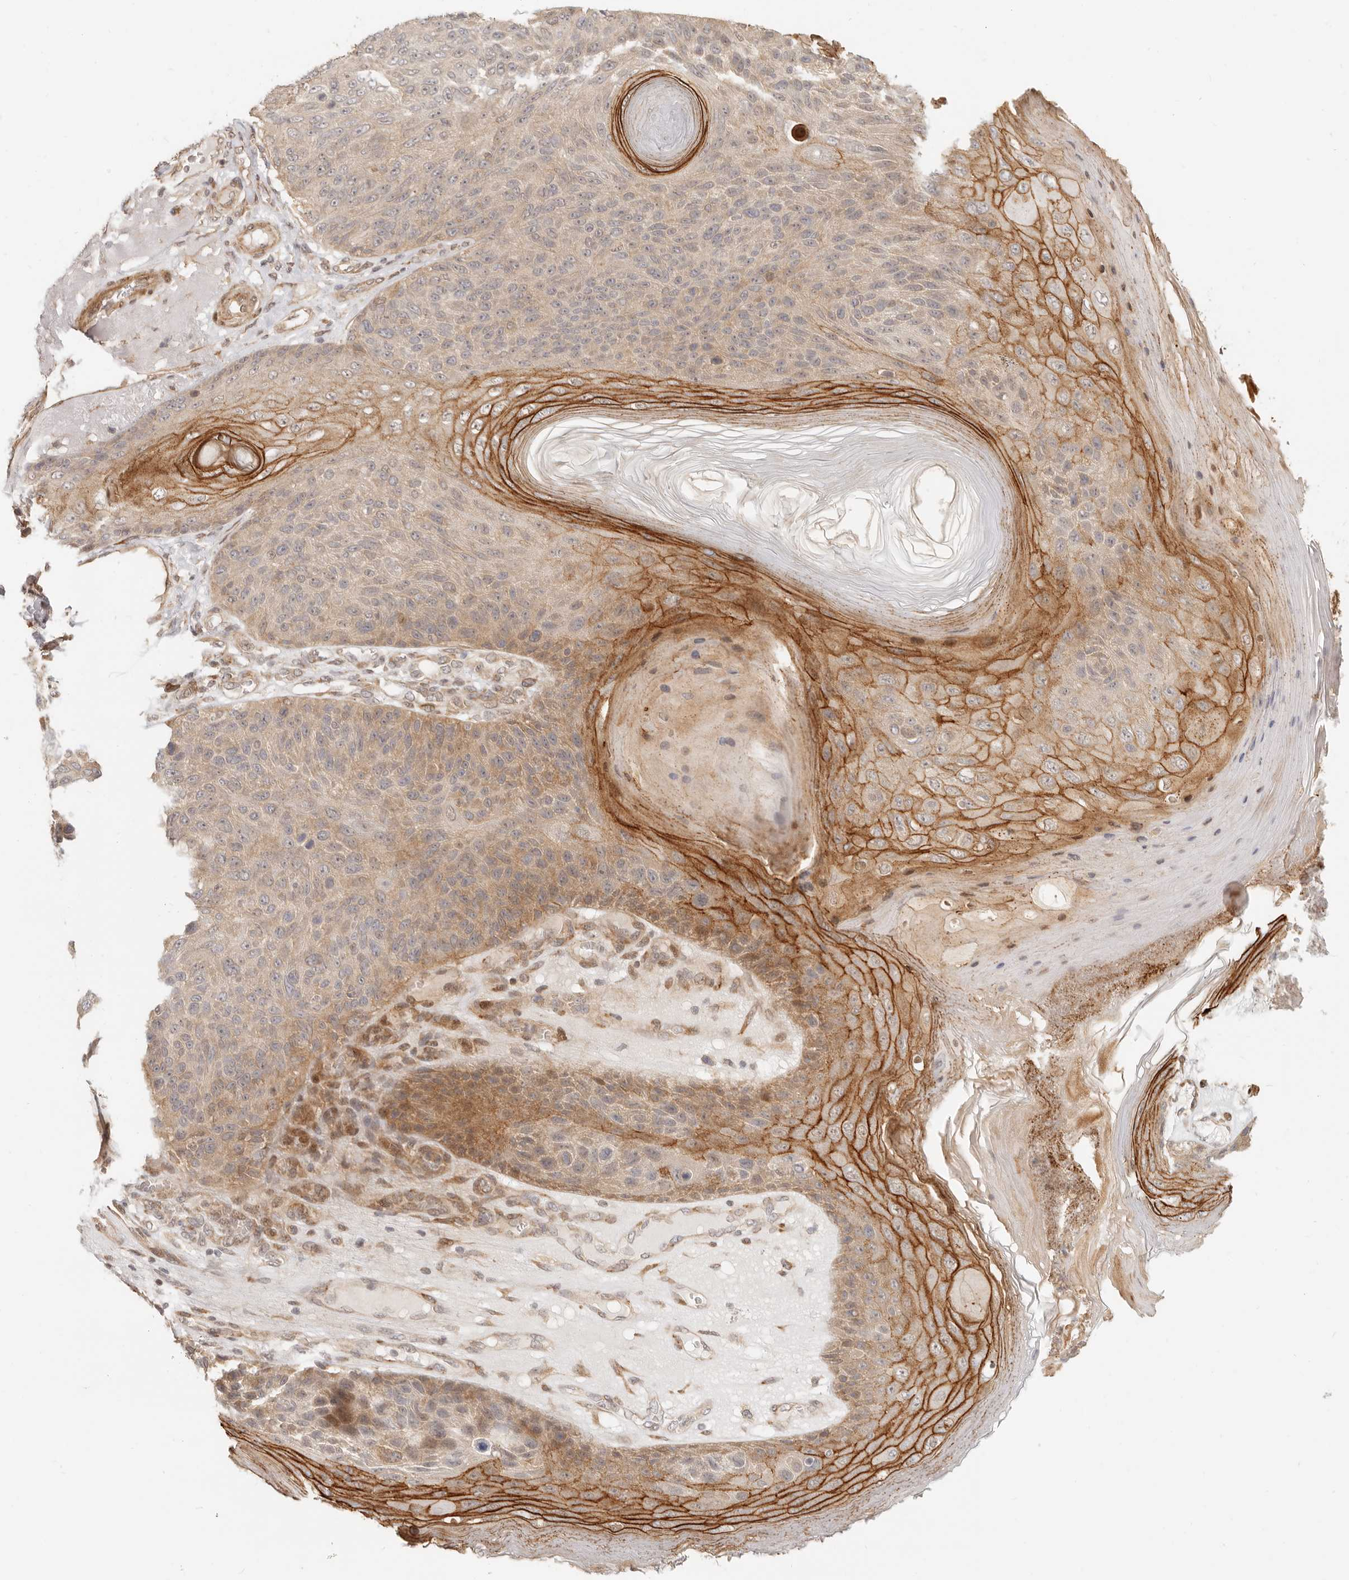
{"staining": {"intensity": "moderate", "quantity": "25%-75%", "location": "cytoplasmic/membranous"}, "tissue": "skin cancer", "cell_type": "Tumor cells", "image_type": "cancer", "snomed": [{"axis": "morphology", "description": "Squamous cell carcinoma, NOS"}, {"axis": "topography", "description": "Skin"}], "caption": "A high-resolution histopathology image shows IHC staining of skin cancer, which displays moderate cytoplasmic/membranous positivity in approximately 25%-75% of tumor cells.", "gene": "TUFT1", "patient": {"sex": "female", "age": 88}}